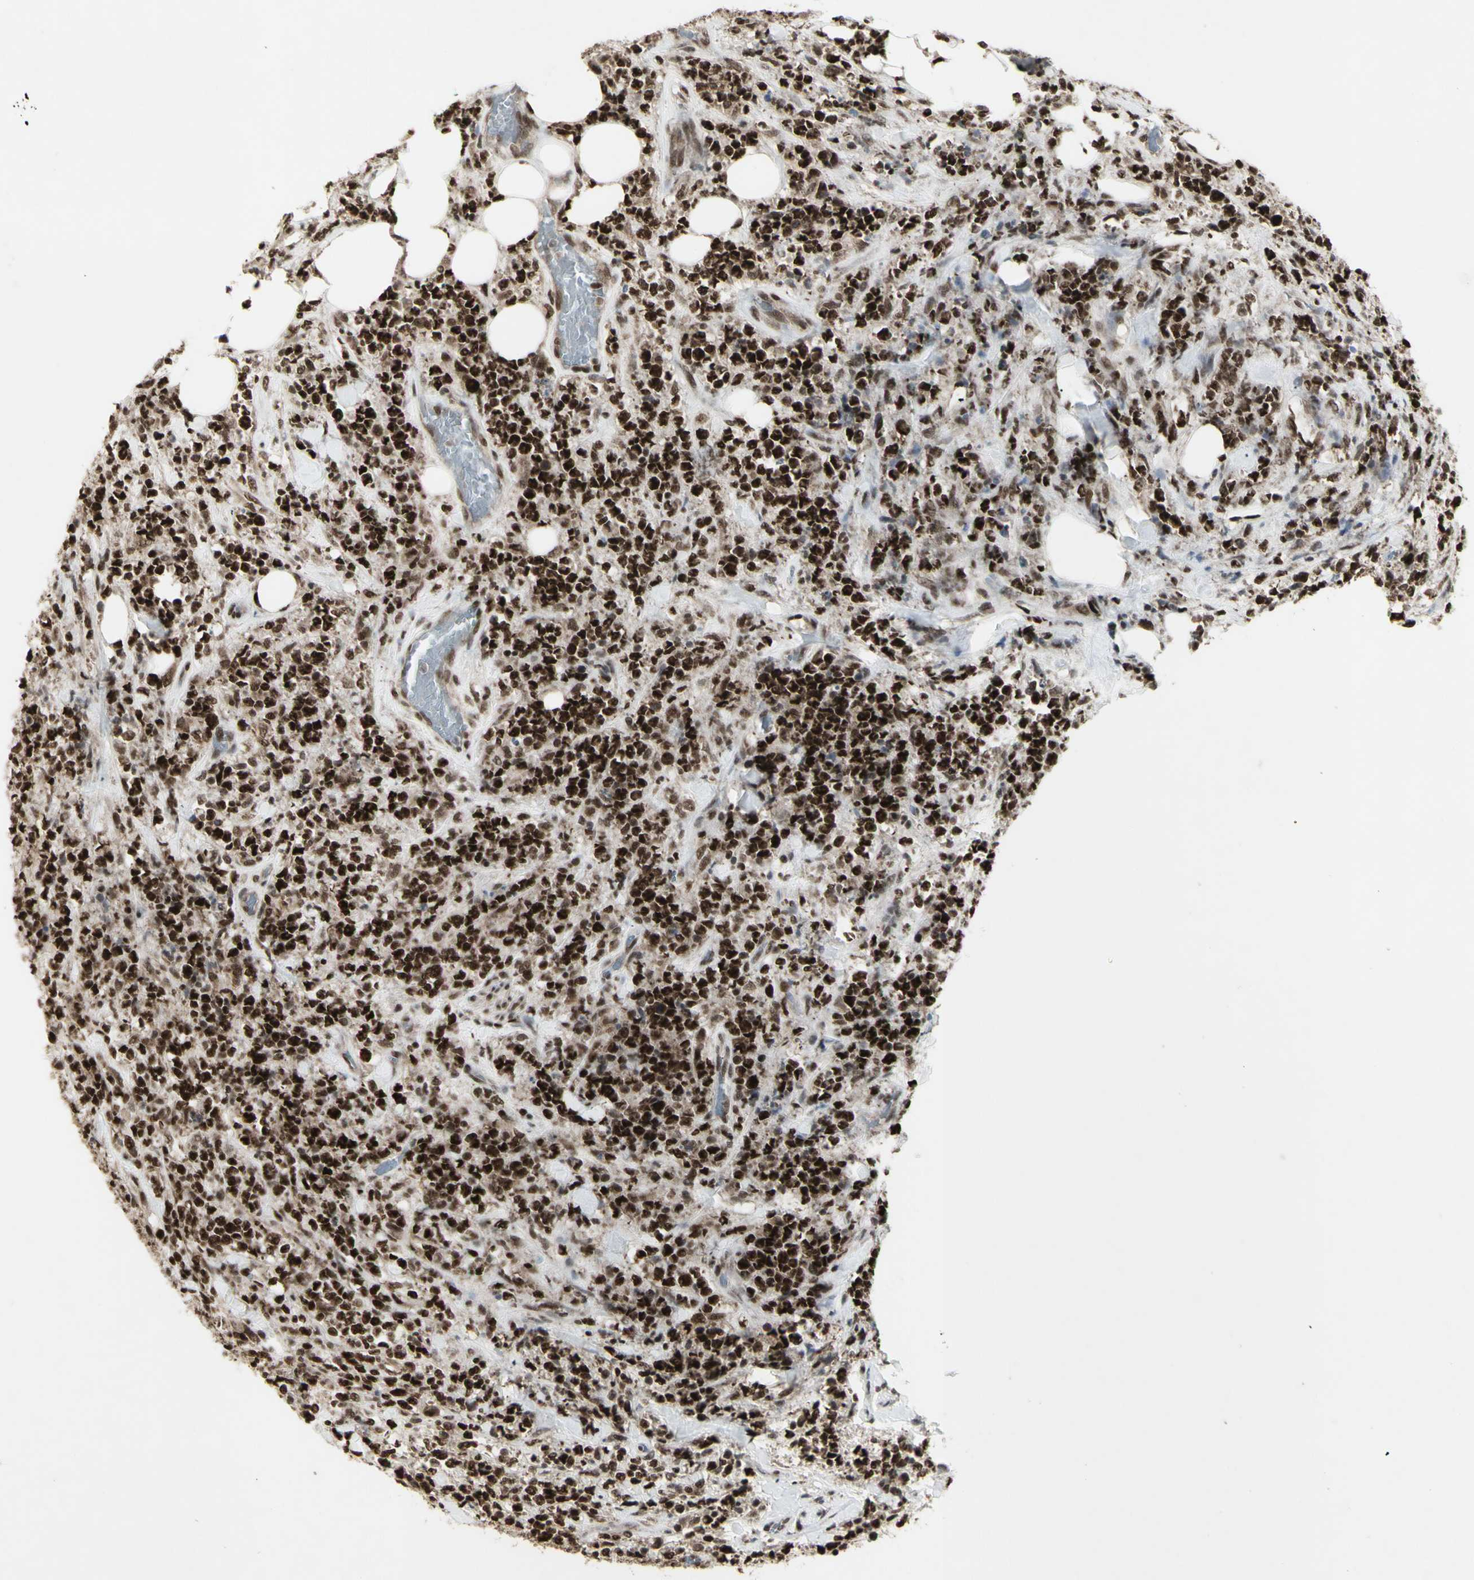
{"staining": {"intensity": "strong", "quantity": ">75%", "location": "nuclear"}, "tissue": "lymphoma", "cell_type": "Tumor cells", "image_type": "cancer", "snomed": [{"axis": "morphology", "description": "Malignant lymphoma, non-Hodgkin's type, High grade"}, {"axis": "topography", "description": "Soft tissue"}], "caption": "Protein staining of high-grade malignant lymphoma, non-Hodgkin's type tissue demonstrates strong nuclear positivity in about >75% of tumor cells. The staining was performed using DAB (3,3'-diaminobenzidine) to visualize the protein expression in brown, while the nuclei were stained in blue with hematoxylin (Magnification: 20x).", "gene": "CCNT1", "patient": {"sex": "male", "age": 18}}